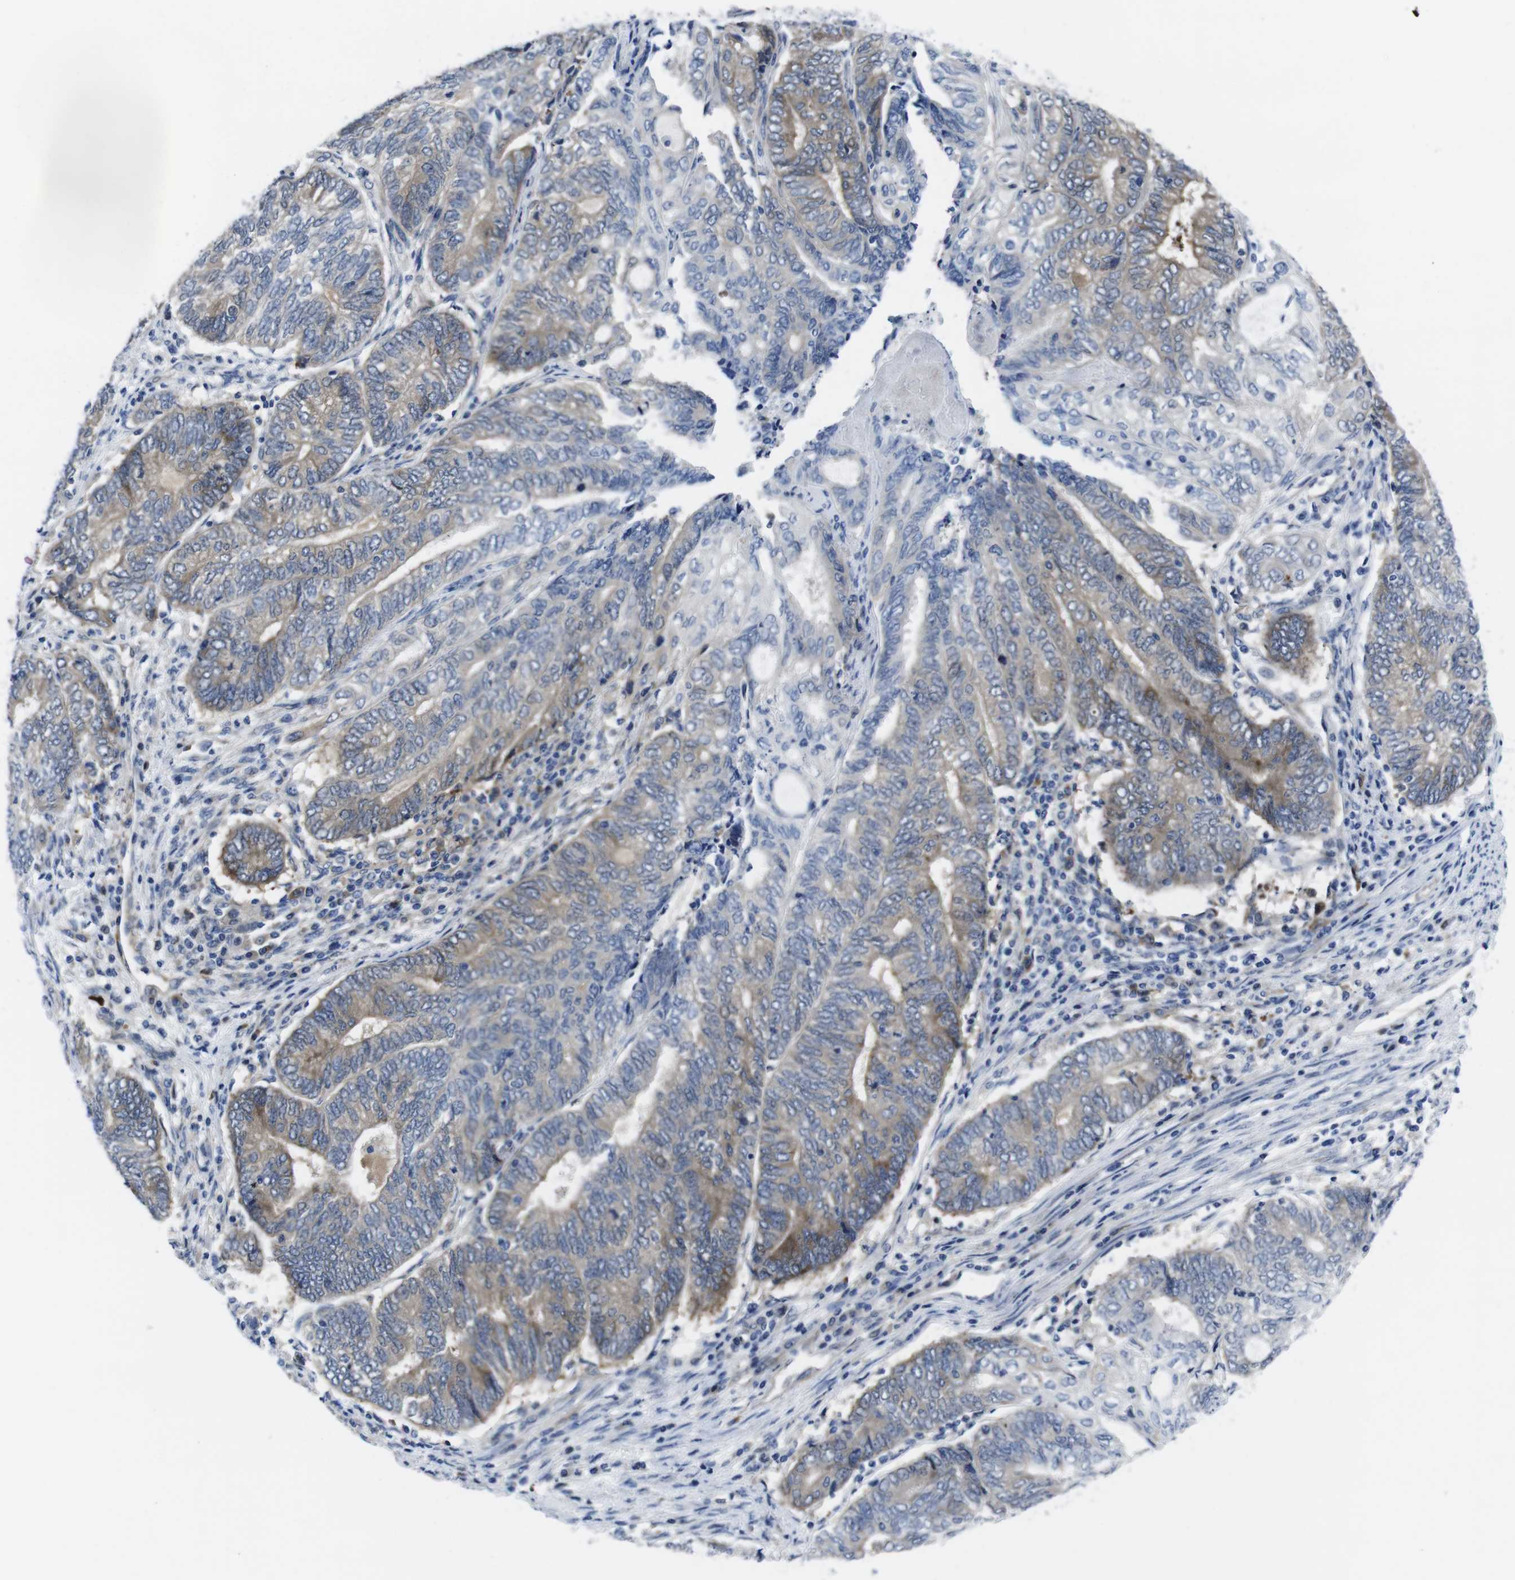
{"staining": {"intensity": "moderate", "quantity": "25%-75%", "location": "cytoplasmic/membranous"}, "tissue": "endometrial cancer", "cell_type": "Tumor cells", "image_type": "cancer", "snomed": [{"axis": "morphology", "description": "Adenocarcinoma, NOS"}, {"axis": "topography", "description": "Uterus"}, {"axis": "topography", "description": "Endometrium"}], "caption": "Protein expression analysis of human endometrial cancer (adenocarcinoma) reveals moderate cytoplasmic/membranous positivity in about 25%-75% of tumor cells.", "gene": "EIF4A1", "patient": {"sex": "female", "age": 70}}